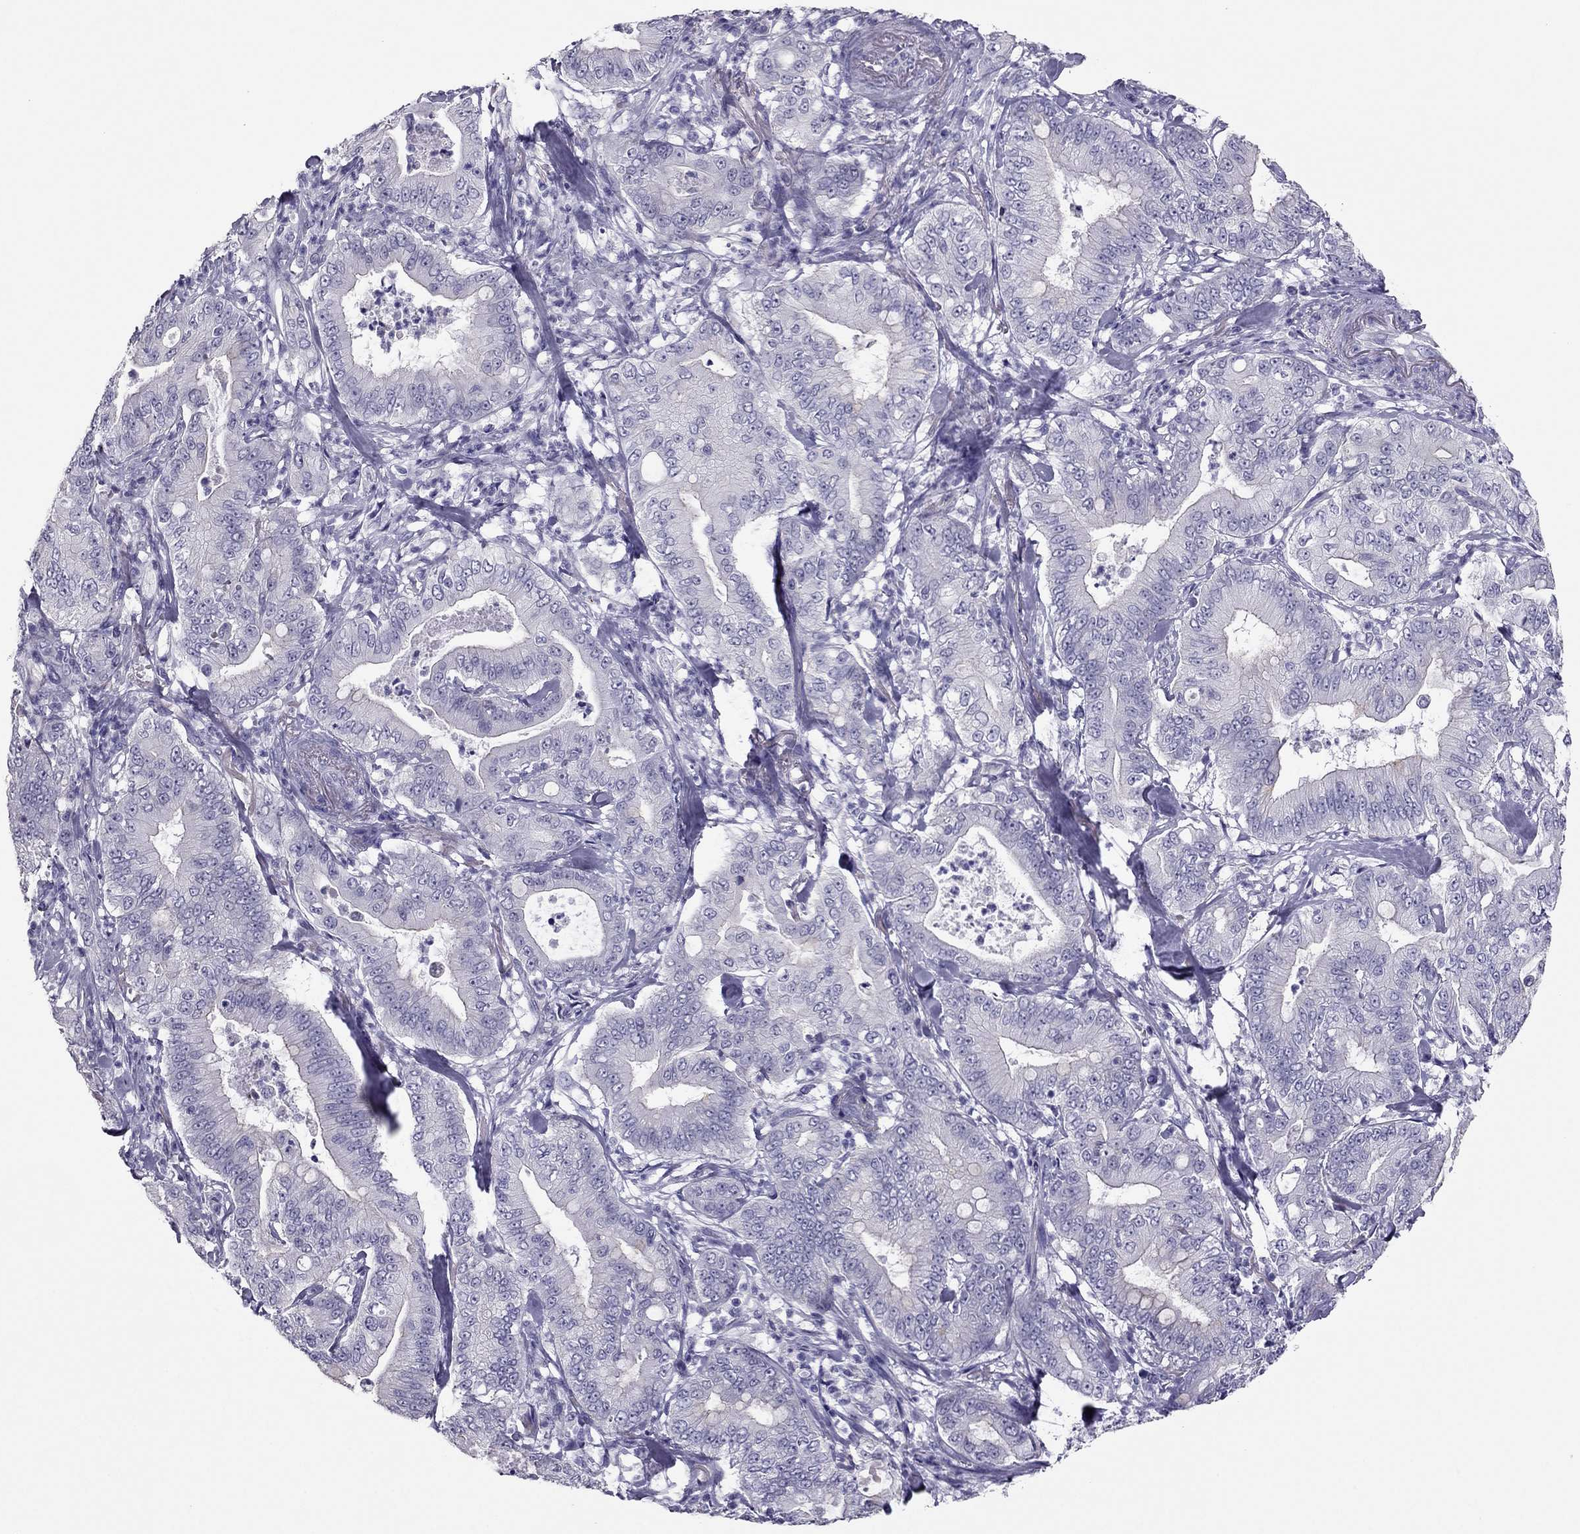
{"staining": {"intensity": "negative", "quantity": "none", "location": "none"}, "tissue": "pancreatic cancer", "cell_type": "Tumor cells", "image_type": "cancer", "snomed": [{"axis": "morphology", "description": "Adenocarcinoma, NOS"}, {"axis": "topography", "description": "Pancreas"}], "caption": "Adenocarcinoma (pancreatic) was stained to show a protein in brown. There is no significant staining in tumor cells.", "gene": "PDE6A", "patient": {"sex": "male", "age": 71}}